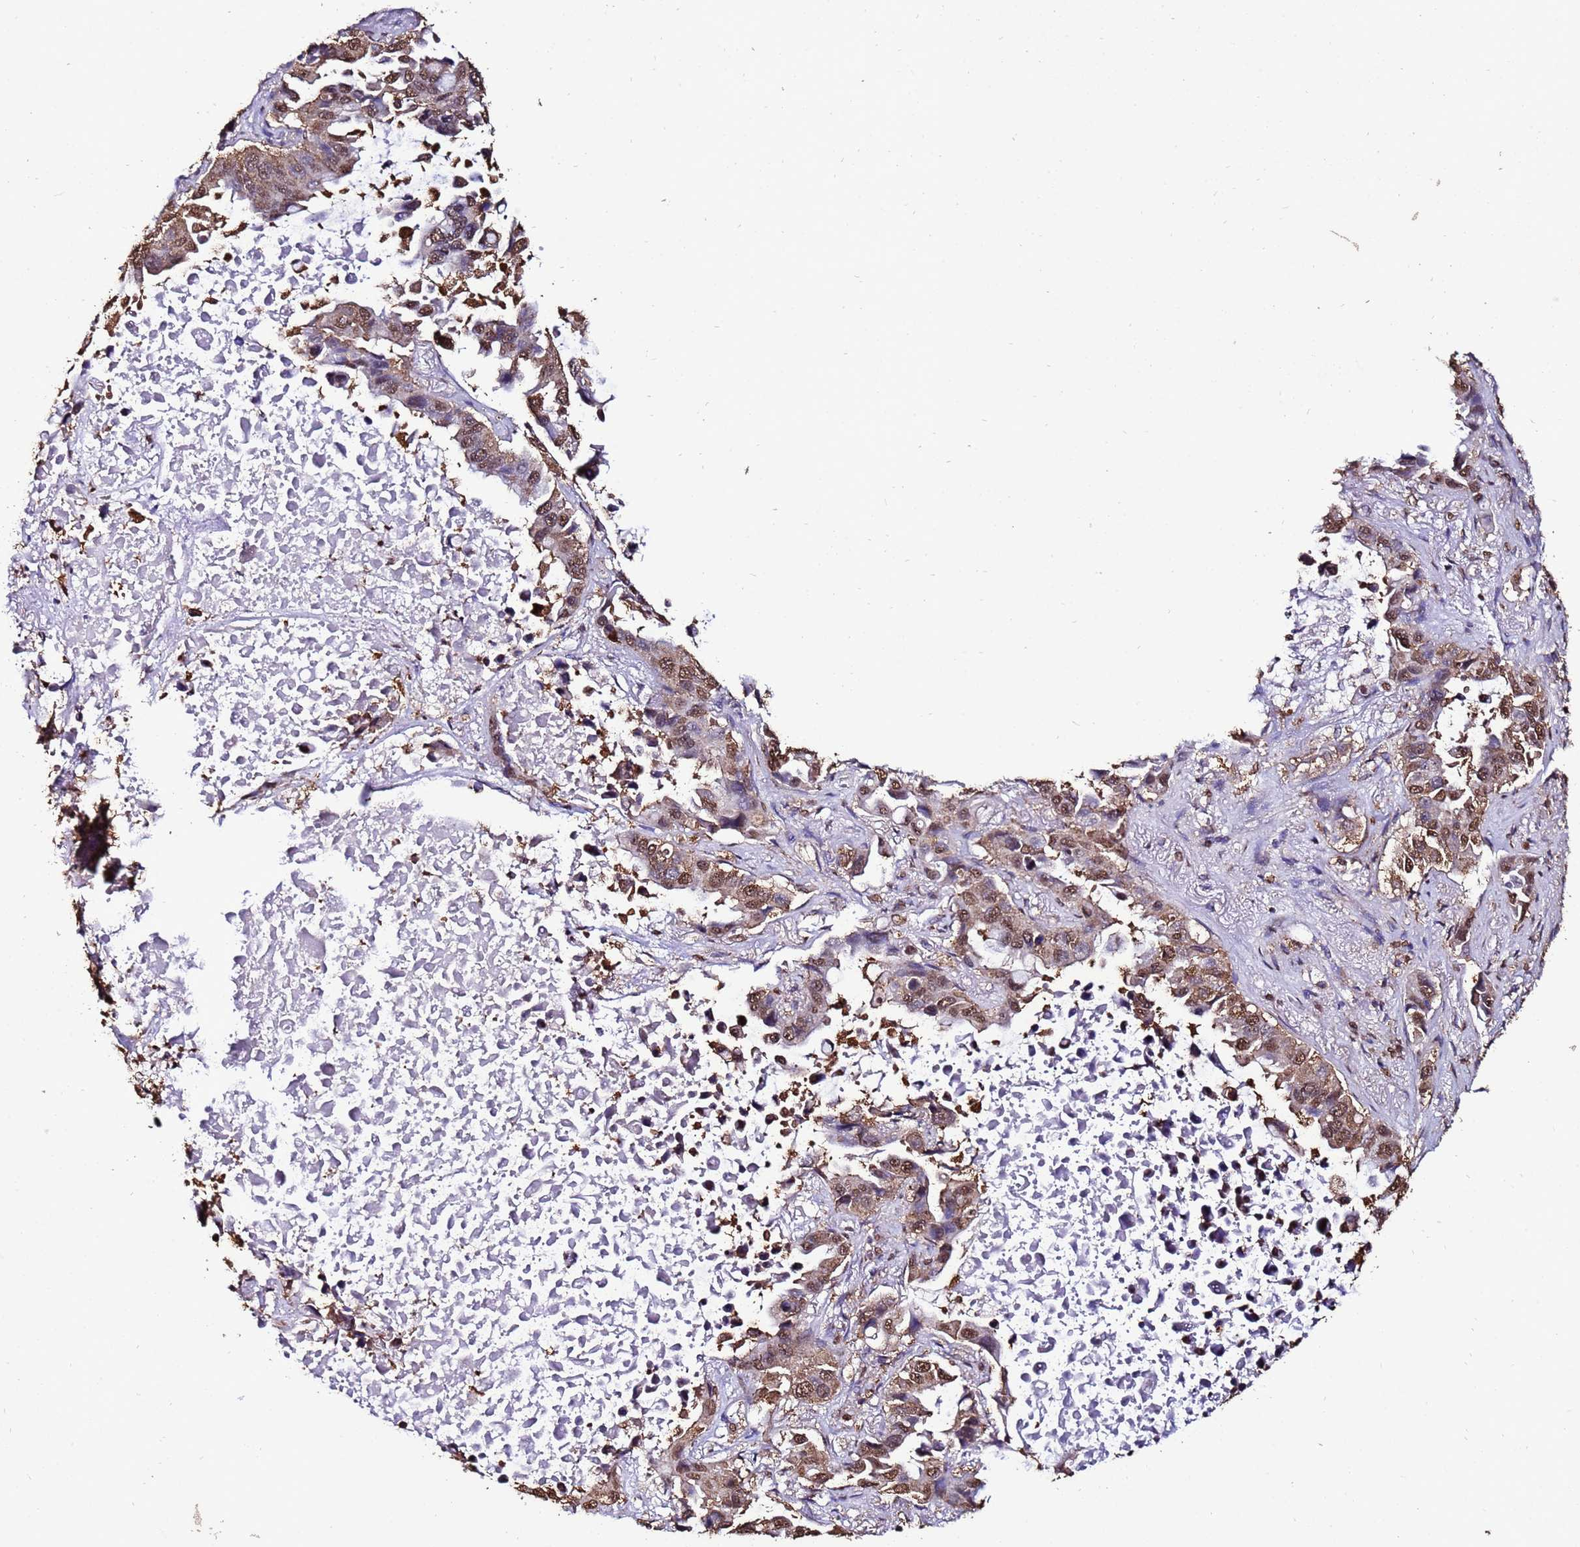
{"staining": {"intensity": "moderate", "quantity": ">75%", "location": "nuclear"}, "tissue": "lung cancer", "cell_type": "Tumor cells", "image_type": "cancer", "snomed": [{"axis": "morphology", "description": "Adenocarcinoma, NOS"}, {"axis": "topography", "description": "Lung"}], "caption": "Approximately >75% of tumor cells in lung adenocarcinoma reveal moderate nuclear protein staining as visualized by brown immunohistochemical staining.", "gene": "TRIP6", "patient": {"sex": "male", "age": 64}}